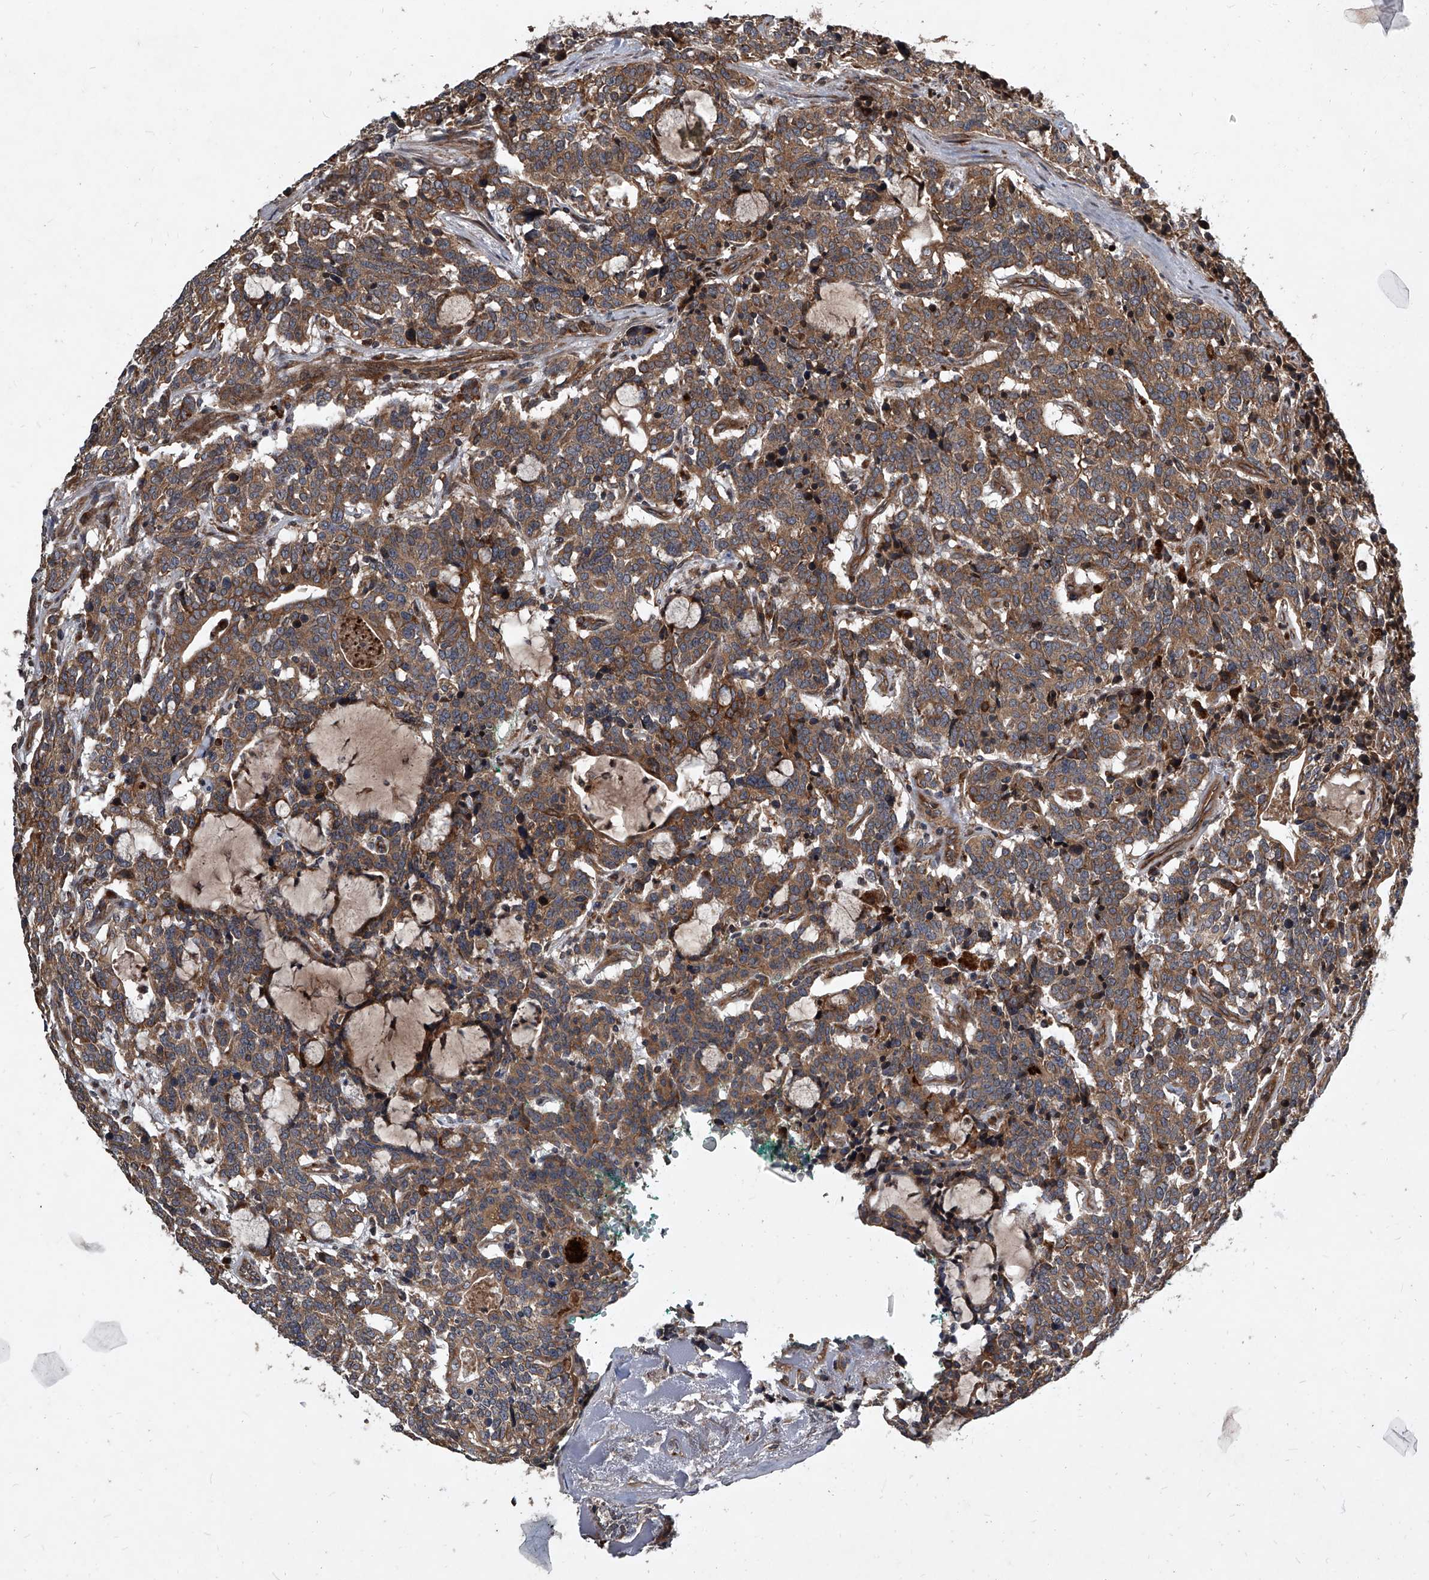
{"staining": {"intensity": "moderate", "quantity": ">75%", "location": "cytoplasmic/membranous"}, "tissue": "carcinoid", "cell_type": "Tumor cells", "image_type": "cancer", "snomed": [{"axis": "morphology", "description": "Carcinoid, malignant, NOS"}, {"axis": "topography", "description": "Lung"}], "caption": "There is medium levels of moderate cytoplasmic/membranous staining in tumor cells of carcinoid (malignant), as demonstrated by immunohistochemical staining (brown color).", "gene": "EVA1C", "patient": {"sex": "female", "age": 46}}